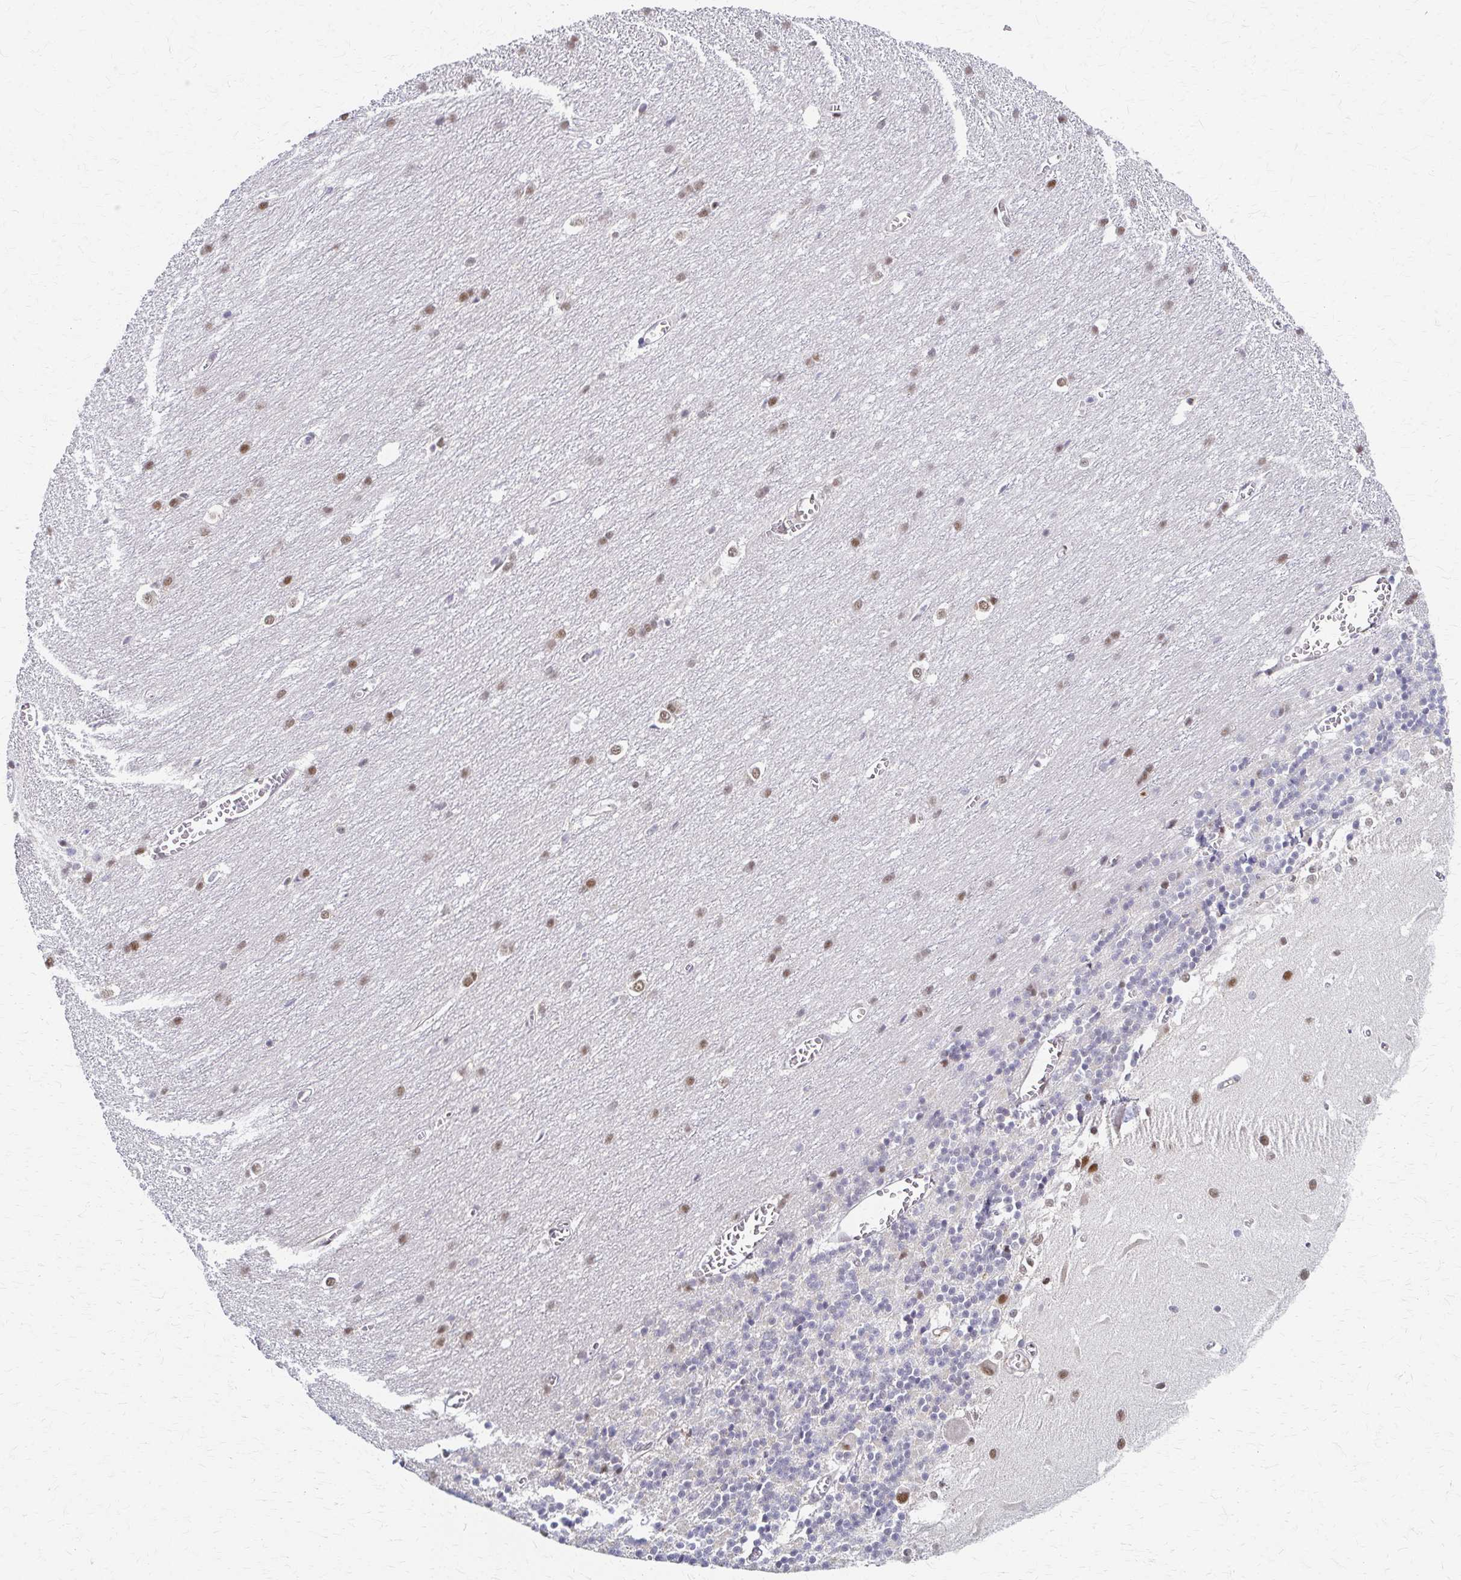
{"staining": {"intensity": "moderate", "quantity": "<25%", "location": "nuclear"}, "tissue": "cerebellum", "cell_type": "Cells in granular layer", "image_type": "normal", "snomed": [{"axis": "morphology", "description": "Normal tissue, NOS"}, {"axis": "topography", "description": "Cerebellum"}], "caption": "IHC of normal cerebellum shows low levels of moderate nuclear staining in about <25% of cells in granular layer.", "gene": "PSMD7", "patient": {"sex": "male", "age": 37}}